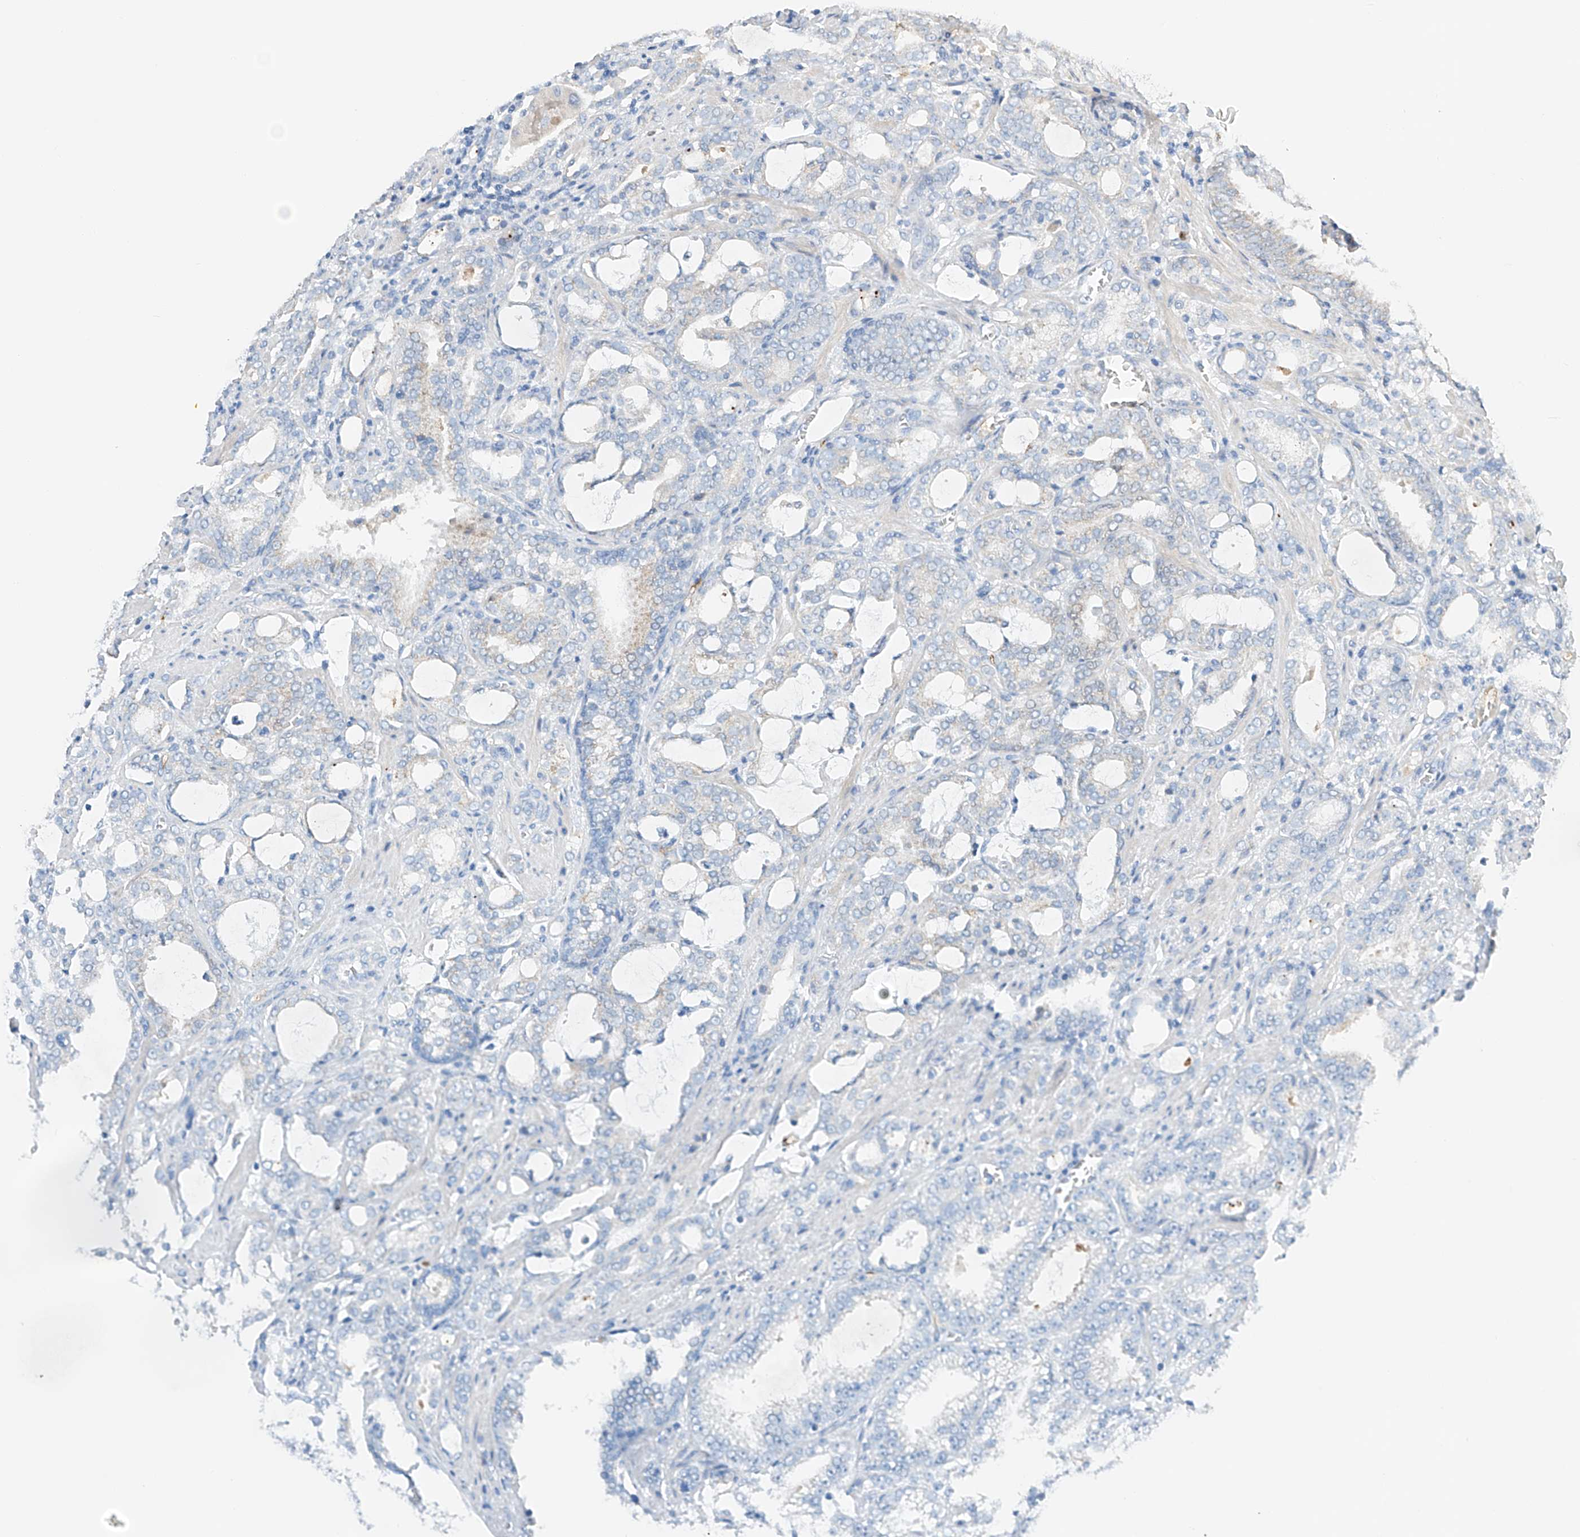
{"staining": {"intensity": "weak", "quantity": "<25%", "location": "cytoplasmic/membranous"}, "tissue": "prostate cancer", "cell_type": "Tumor cells", "image_type": "cancer", "snomed": [{"axis": "morphology", "description": "Adenocarcinoma, High grade"}, {"axis": "topography", "description": "Prostate and seminal vesicle, NOS"}], "caption": "This is an IHC histopathology image of human prostate cancer. There is no staining in tumor cells.", "gene": "GPC4", "patient": {"sex": "male", "age": 67}}